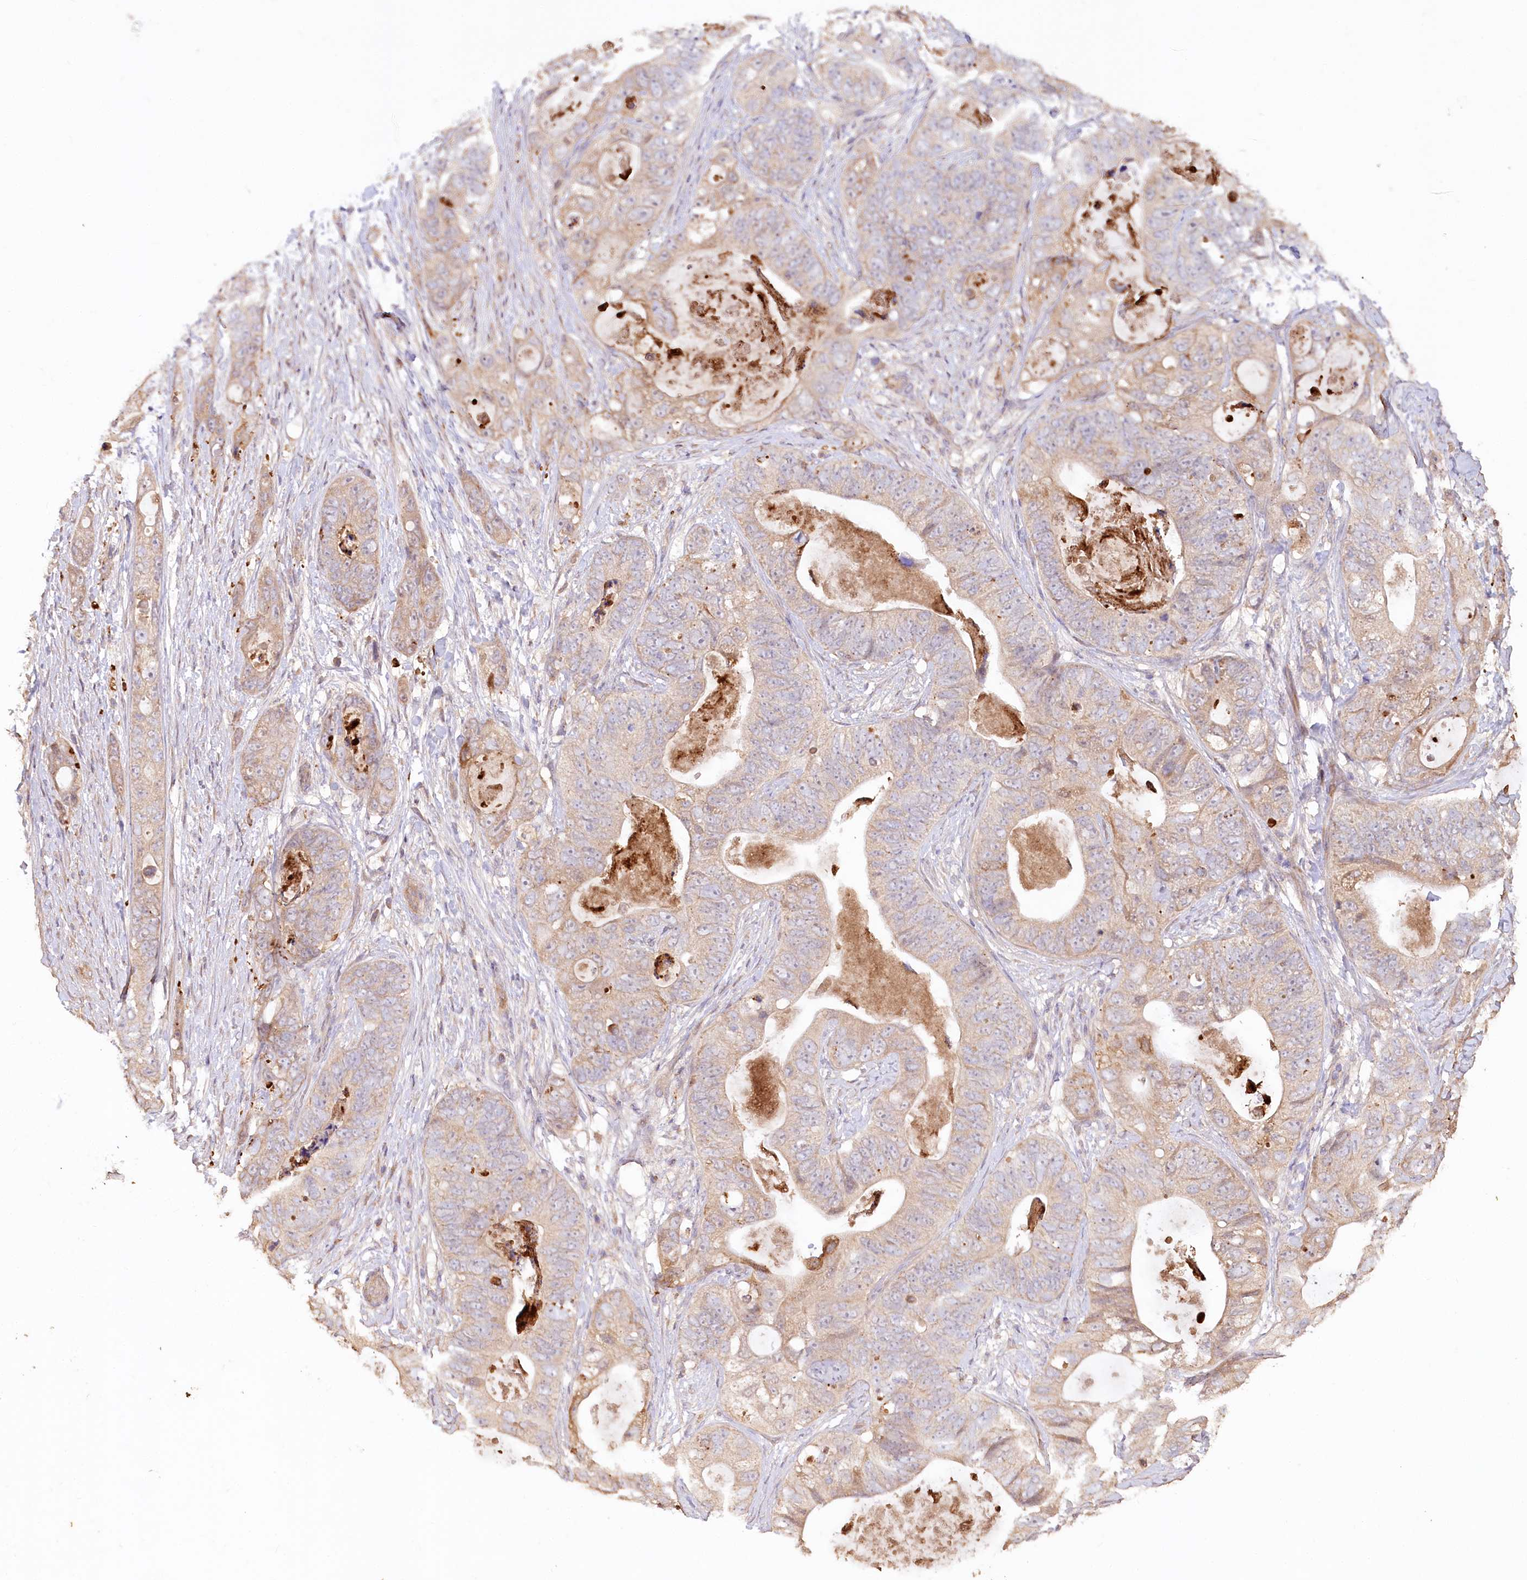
{"staining": {"intensity": "weak", "quantity": "25%-75%", "location": "cytoplasmic/membranous"}, "tissue": "stomach cancer", "cell_type": "Tumor cells", "image_type": "cancer", "snomed": [{"axis": "morphology", "description": "Adenocarcinoma, NOS"}, {"axis": "topography", "description": "Stomach"}], "caption": "Protein positivity by immunohistochemistry (IHC) demonstrates weak cytoplasmic/membranous expression in approximately 25%-75% of tumor cells in stomach adenocarcinoma. (DAB IHC, brown staining for protein, blue staining for nuclei).", "gene": "IRAK1BP1", "patient": {"sex": "female", "age": 89}}